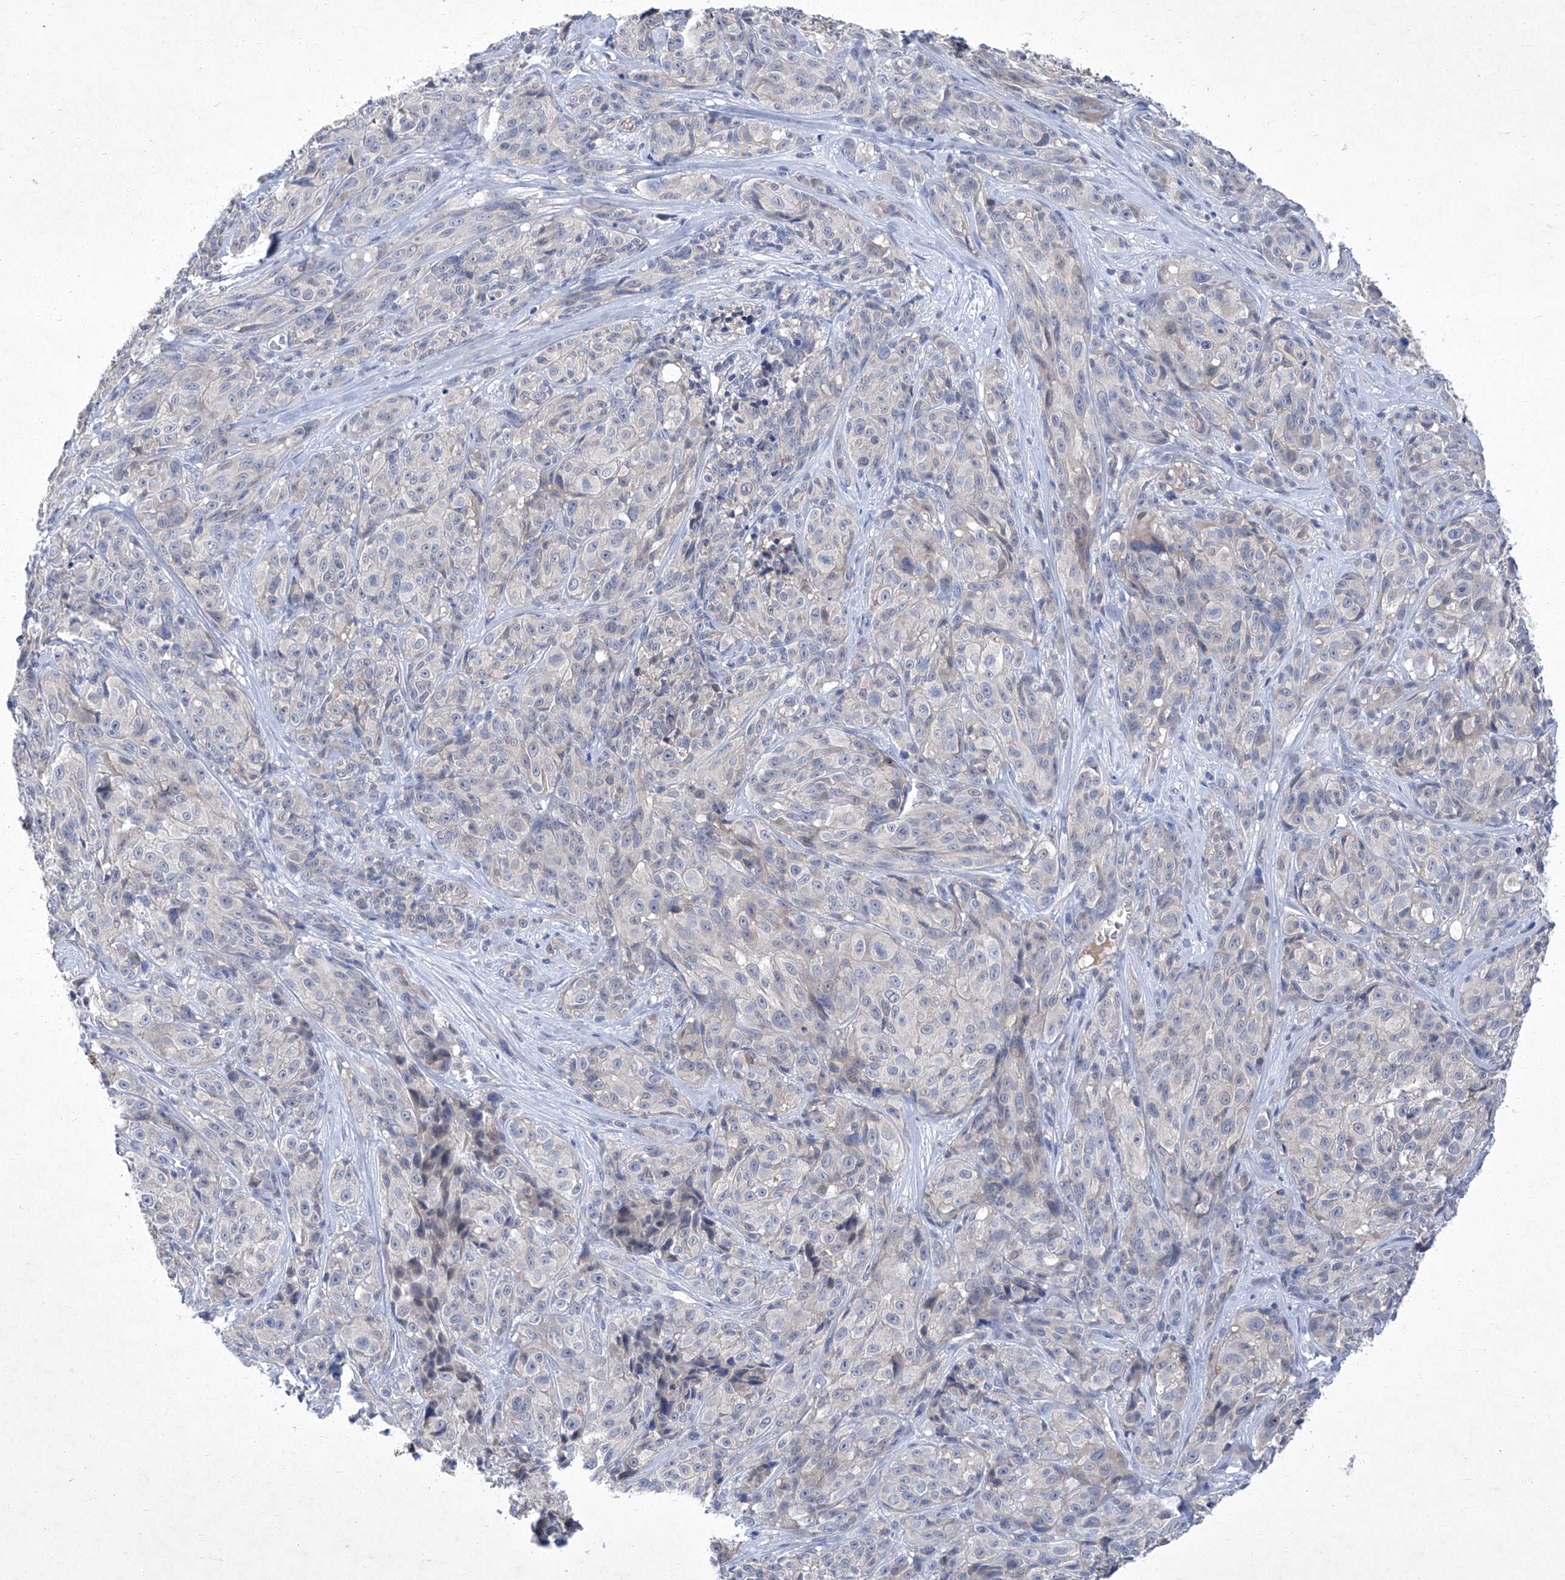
{"staining": {"intensity": "negative", "quantity": "none", "location": "none"}, "tissue": "melanoma", "cell_type": "Tumor cells", "image_type": "cancer", "snomed": [{"axis": "morphology", "description": "Malignant melanoma, NOS"}, {"axis": "topography", "description": "Skin"}], "caption": "Immunohistochemical staining of human melanoma reveals no significant positivity in tumor cells.", "gene": "SBK2", "patient": {"sex": "male", "age": 73}}